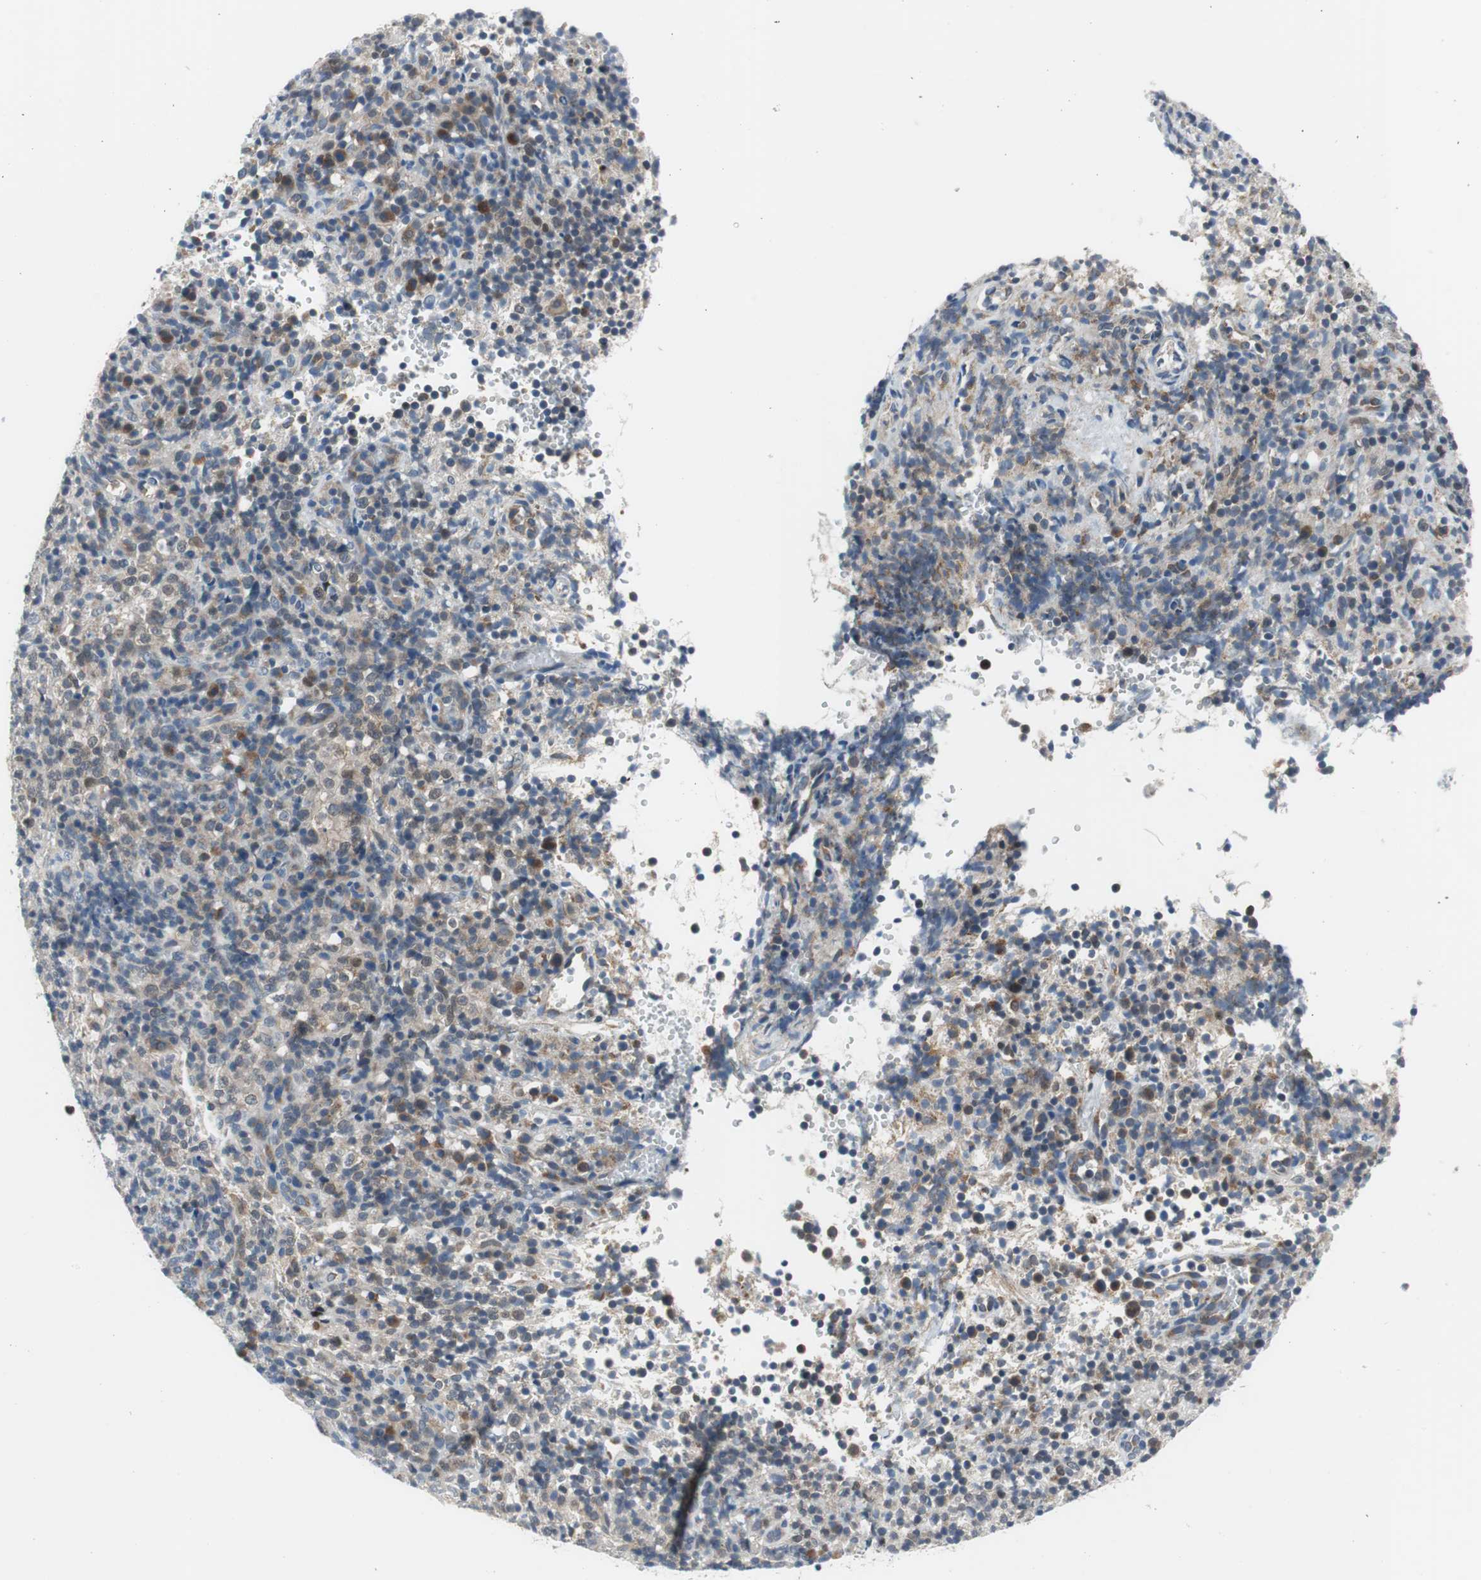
{"staining": {"intensity": "weak", "quantity": "25%-75%", "location": "cytoplasmic/membranous"}, "tissue": "lymphoma", "cell_type": "Tumor cells", "image_type": "cancer", "snomed": [{"axis": "morphology", "description": "Malignant lymphoma, non-Hodgkin's type, High grade"}, {"axis": "topography", "description": "Lymph node"}], "caption": "A histopathology image showing weak cytoplasmic/membranous positivity in about 25%-75% of tumor cells in high-grade malignant lymphoma, non-Hodgkin's type, as visualized by brown immunohistochemical staining.", "gene": "PLAA", "patient": {"sex": "female", "age": 76}}